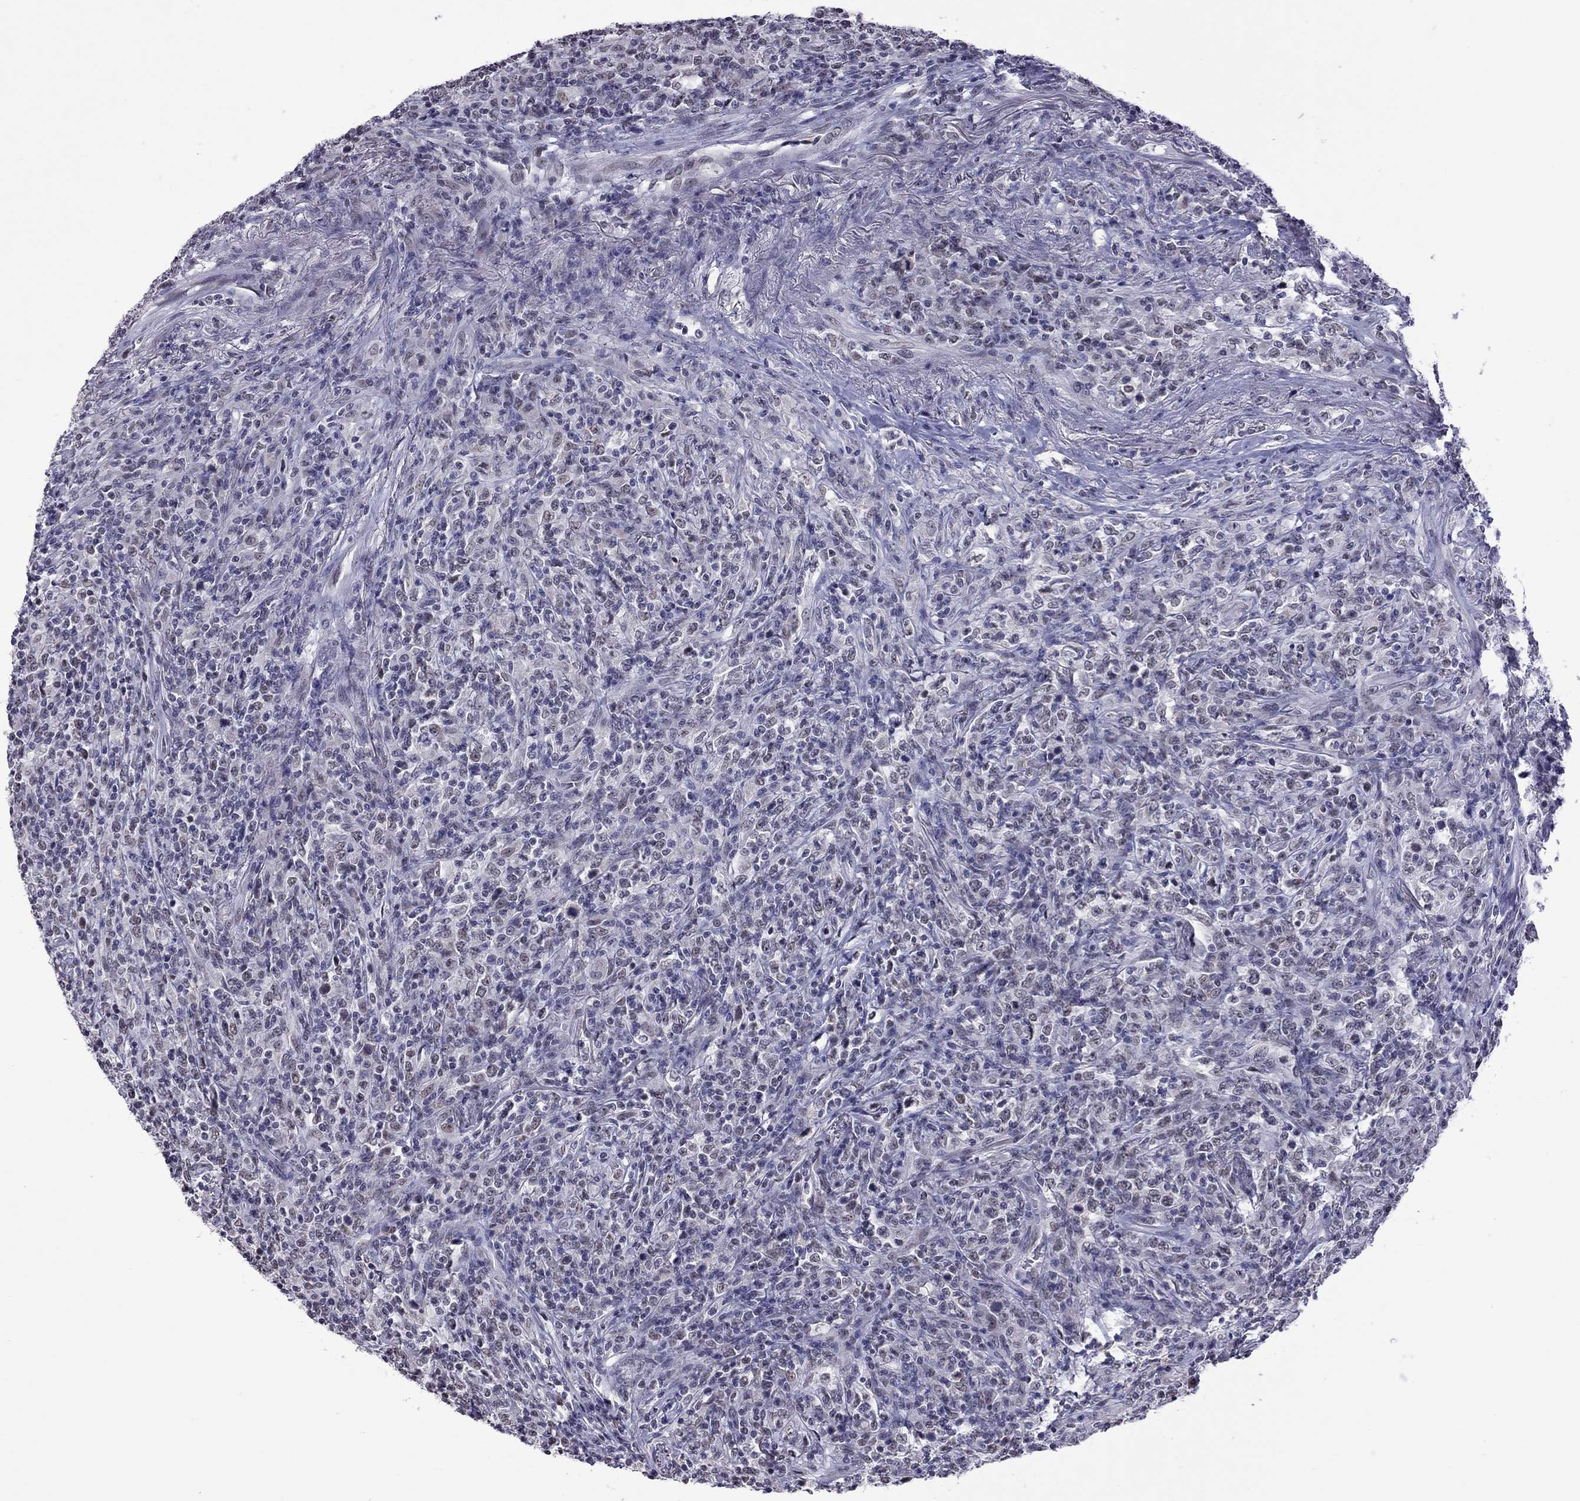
{"staining": {"intensity": "negative", "quantity": "none", "location": "none"}, "tissue": "lymphoma", "cell_type": "Tumor cells", "image_type": "cancer", "snomed": [{"axis": "morphology", "description": "Malignant lymphoma, non-Hodgkin's type, High grade"}, {"axis": "topography", "description": "Lung"}], "caption": "Immunohistochemical staining of human high-grade malignant lymphoma, non-Hodgkin's type exhibits no significant positivity in tumor cells.", "gene": "PPP1R3A", "patient": {"sex": "male", "age": 79}}